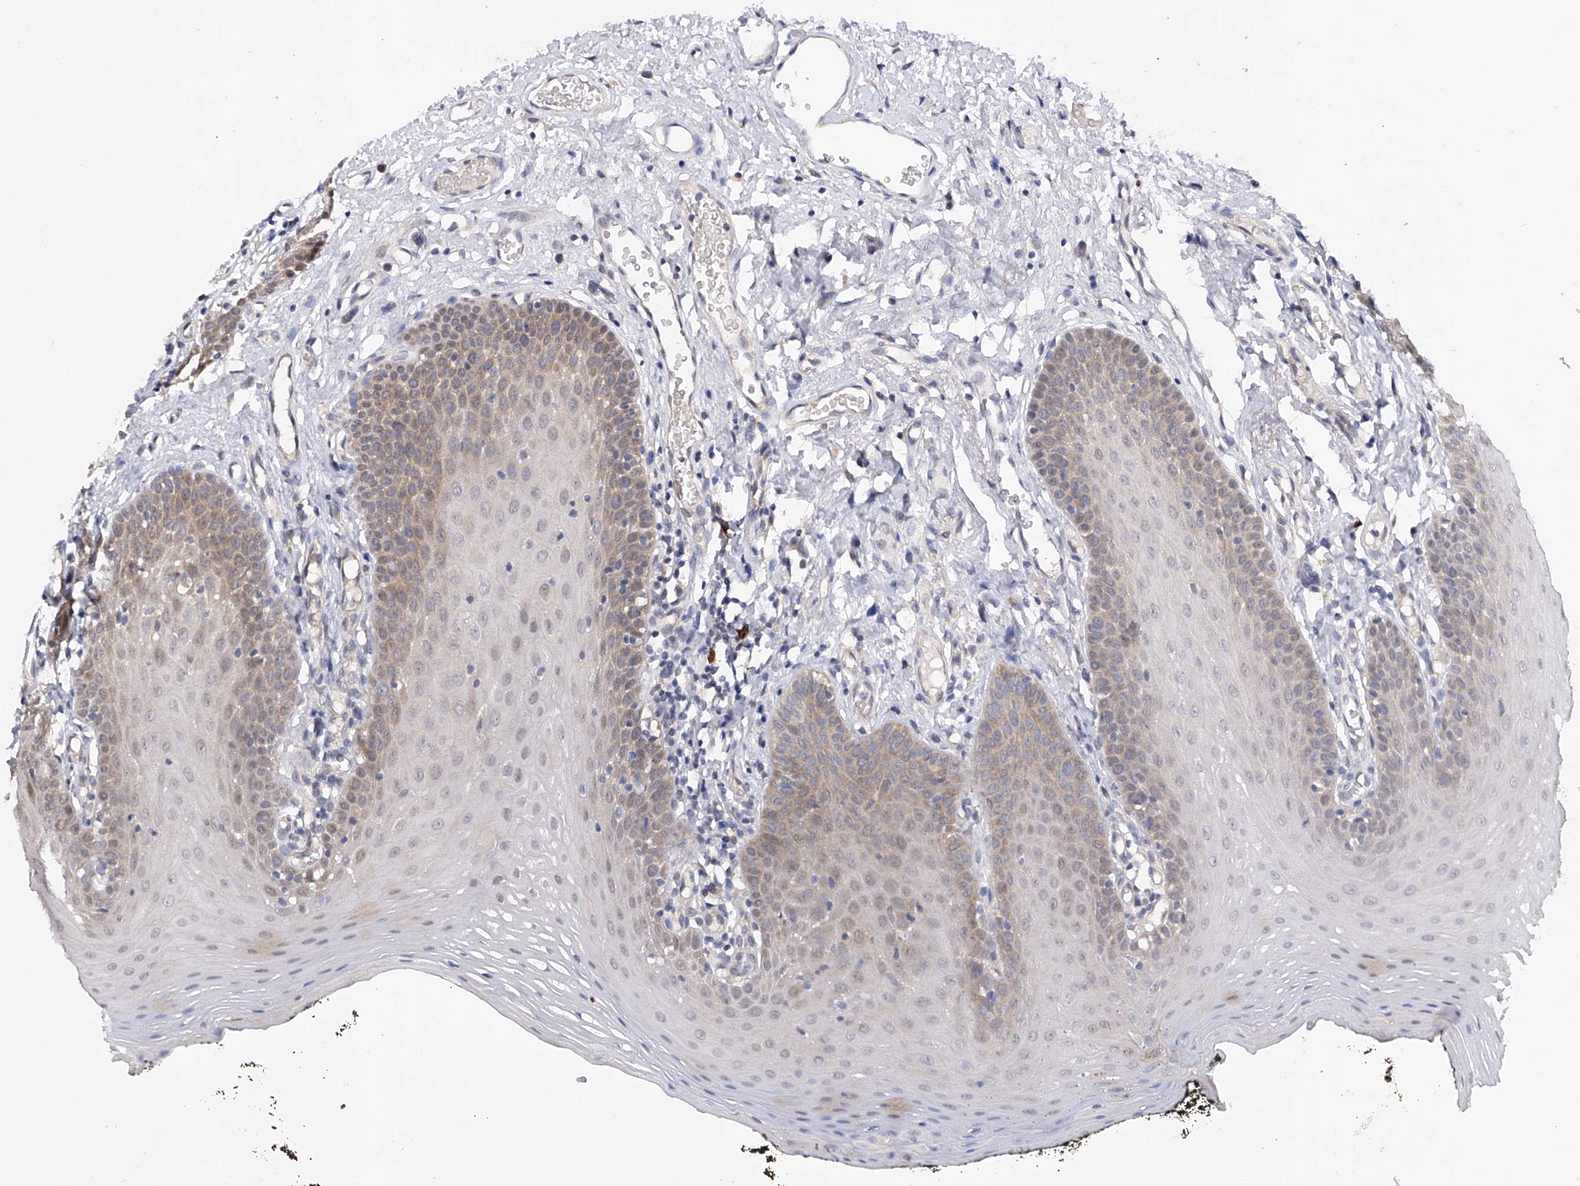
{"staining": {"intensity": "weak", "quantity": "25%-75%", "location": "cytoplasmic/membranous"}, "tissue": "oral mucosa", "cell_type": "Squamous epithelial cells", "image_type": "normal", "snomed": [{"axis": "morphology", "description": "Normal tissue, NOS"}, {"axis": "topography", "description": "Oral tissue"}], "caption": "This is an image of IHC staining of unremarkable oral mucosa, which shows weak expression in the cytoplasmic/membranous of squamous epithelial cells.", "gene": "USP45", "patient": {"sex": "male", "age": 74}}